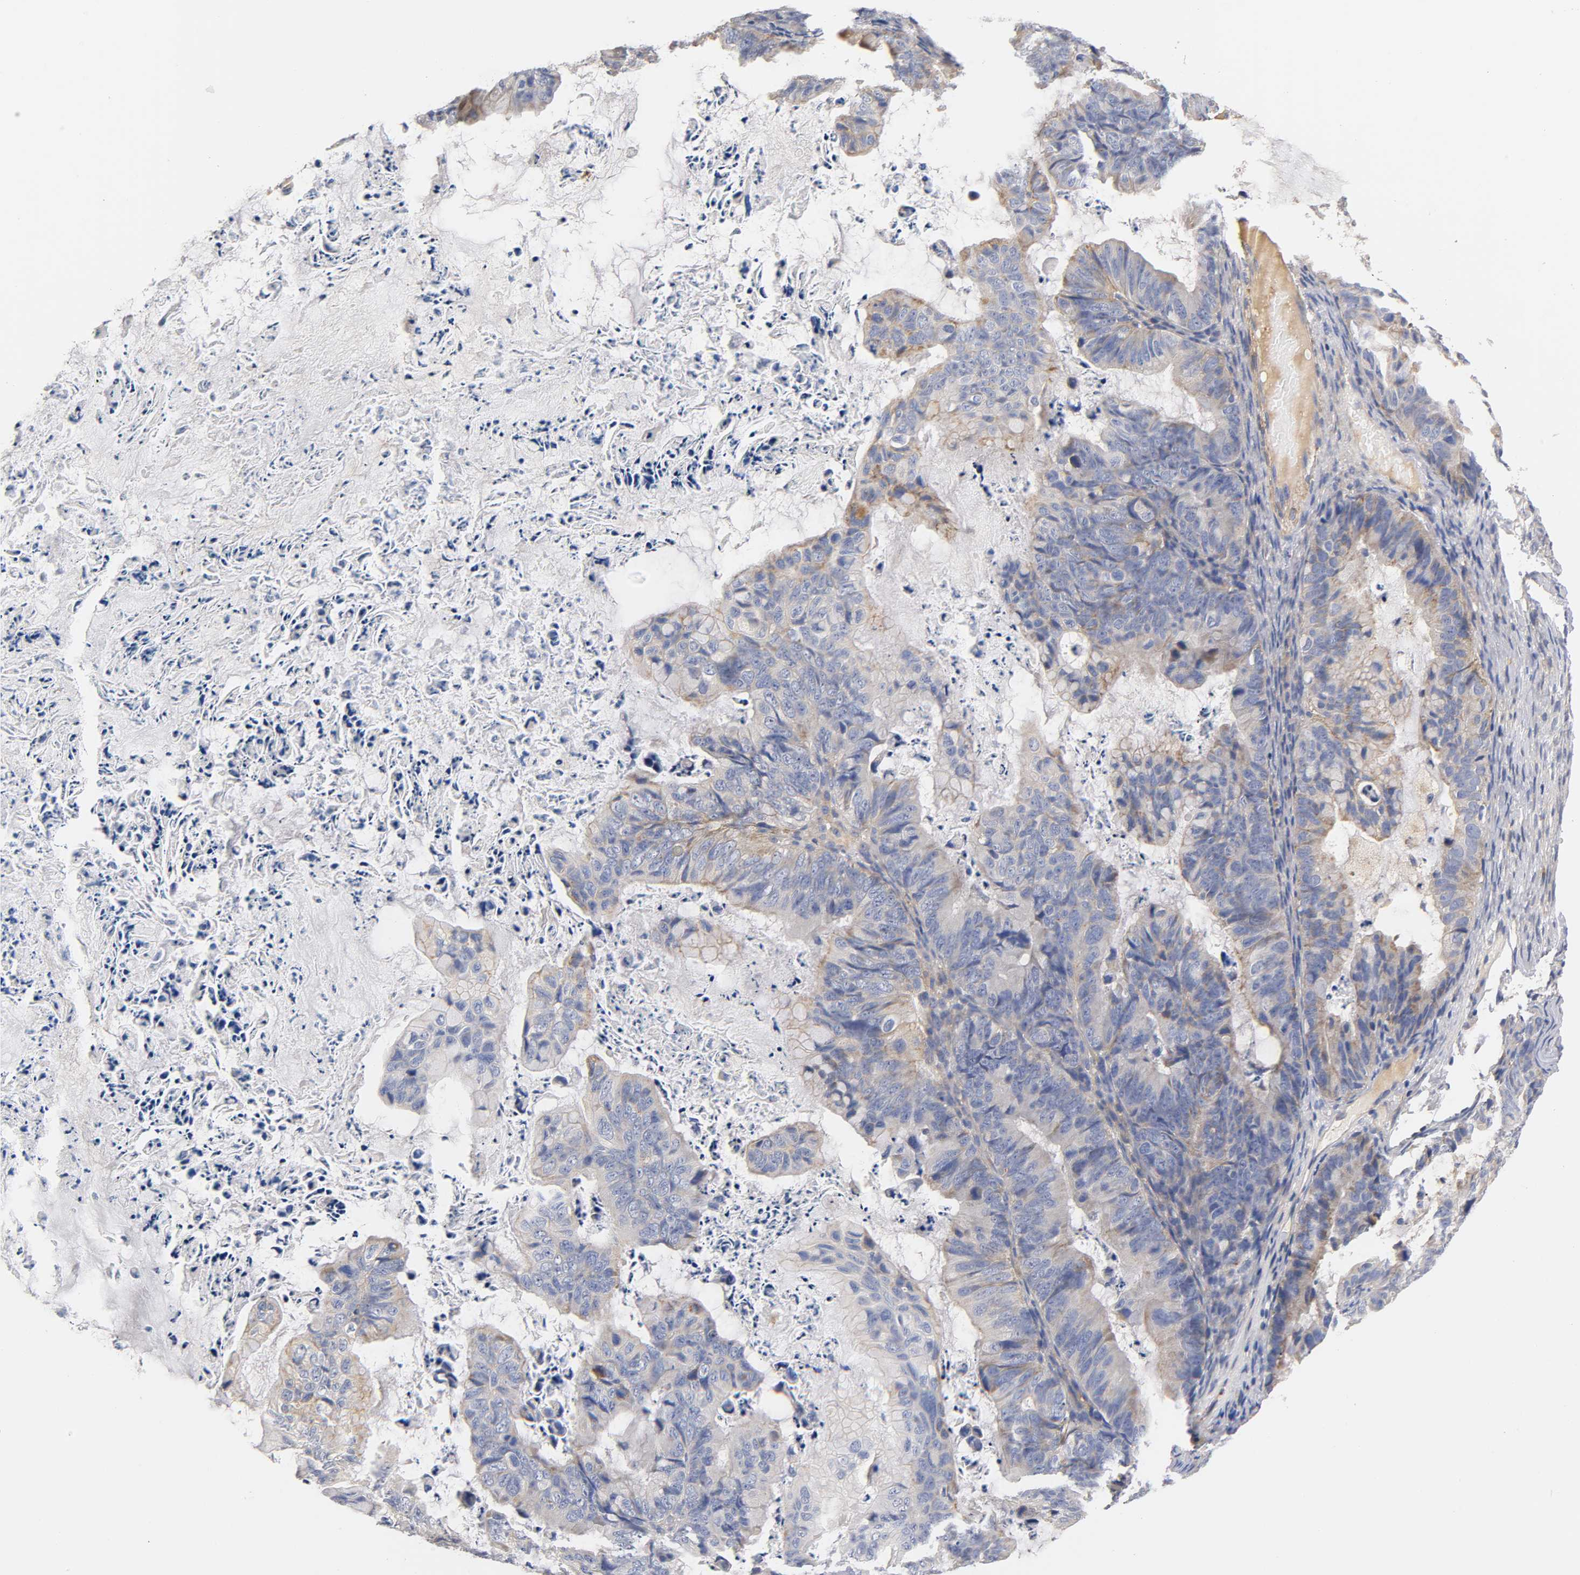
{"staining": {"intensity": "weak", "quantity": "25%-75%", "location": "cytoplasmic/membranous"}, "tissue": "ovarian cancer", "cell_type": "Tumor cells", "image_type": "cancer", "snomed": [{"axis": "morphology", "description": "Cystadenocarcinoma, mucinous, NOS"}, {"axis": "topography", "description": "Ovary"}], "caption": "Ovarian cancer stained for a protein (brown) shows weak cytoplasmic/membranous positive expression in approximately 25%-75% of tumor cells.", "gene": "SEMA5A", "patient": {"sex": "female", "age": 36}}